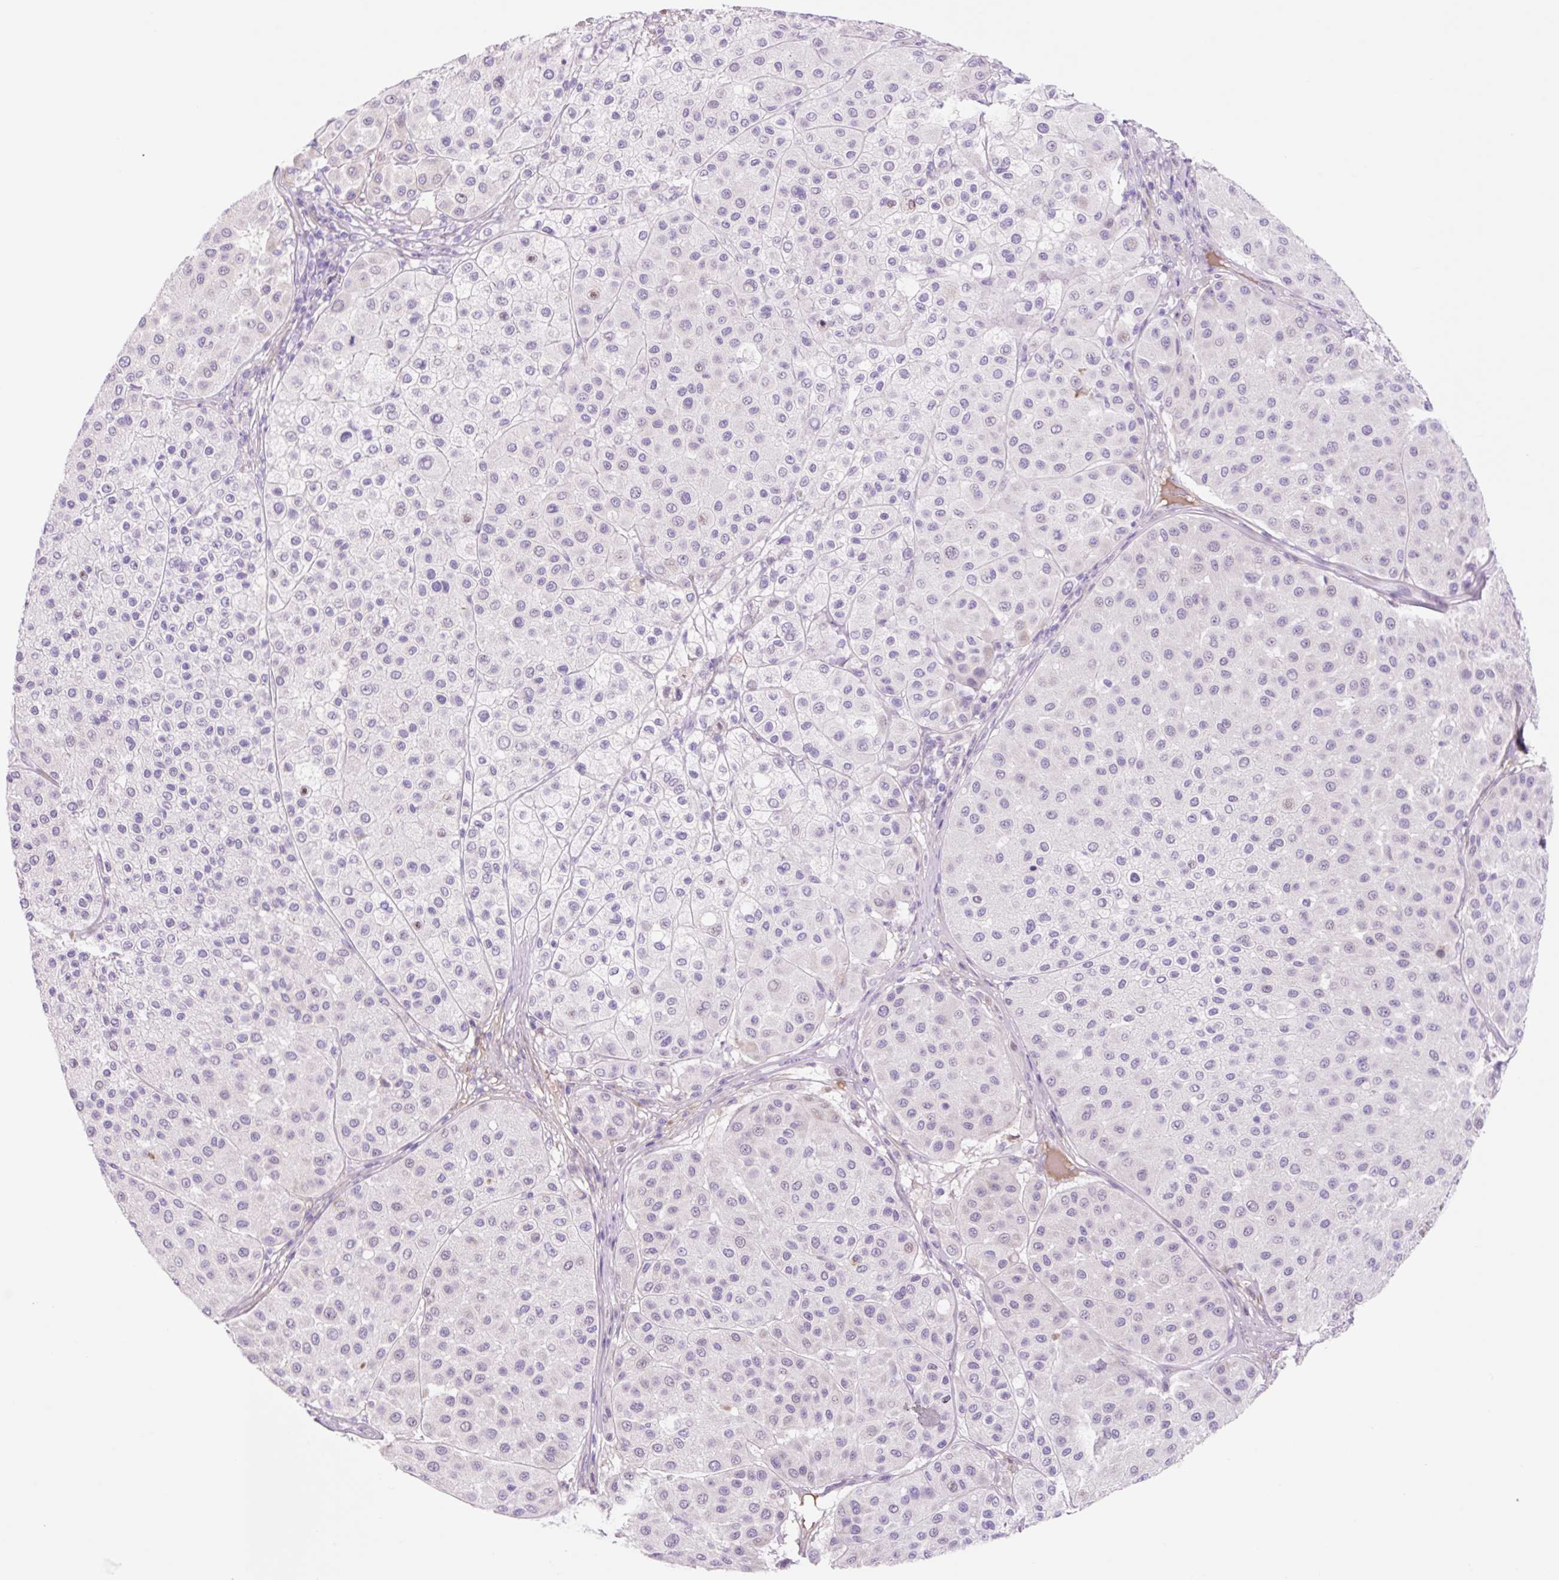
{"staining": {"intensity": "negative", "quantity": "none", "location": "none"}, "tissue": "melanoma", "cell_type": "Tumor cells", "image_type": "cancer", "snomed": [{"axis": "morphology", "description": "Malignant melanoma, Metastatic site"}, {"axis": "topography", "description": "Smooth muscle"}], "caption": "The micrograph reveals no significant expression in tumor cells of melanoma.", "gene": "ZNF121", "patient": {"sex": "male", "age": 41}}